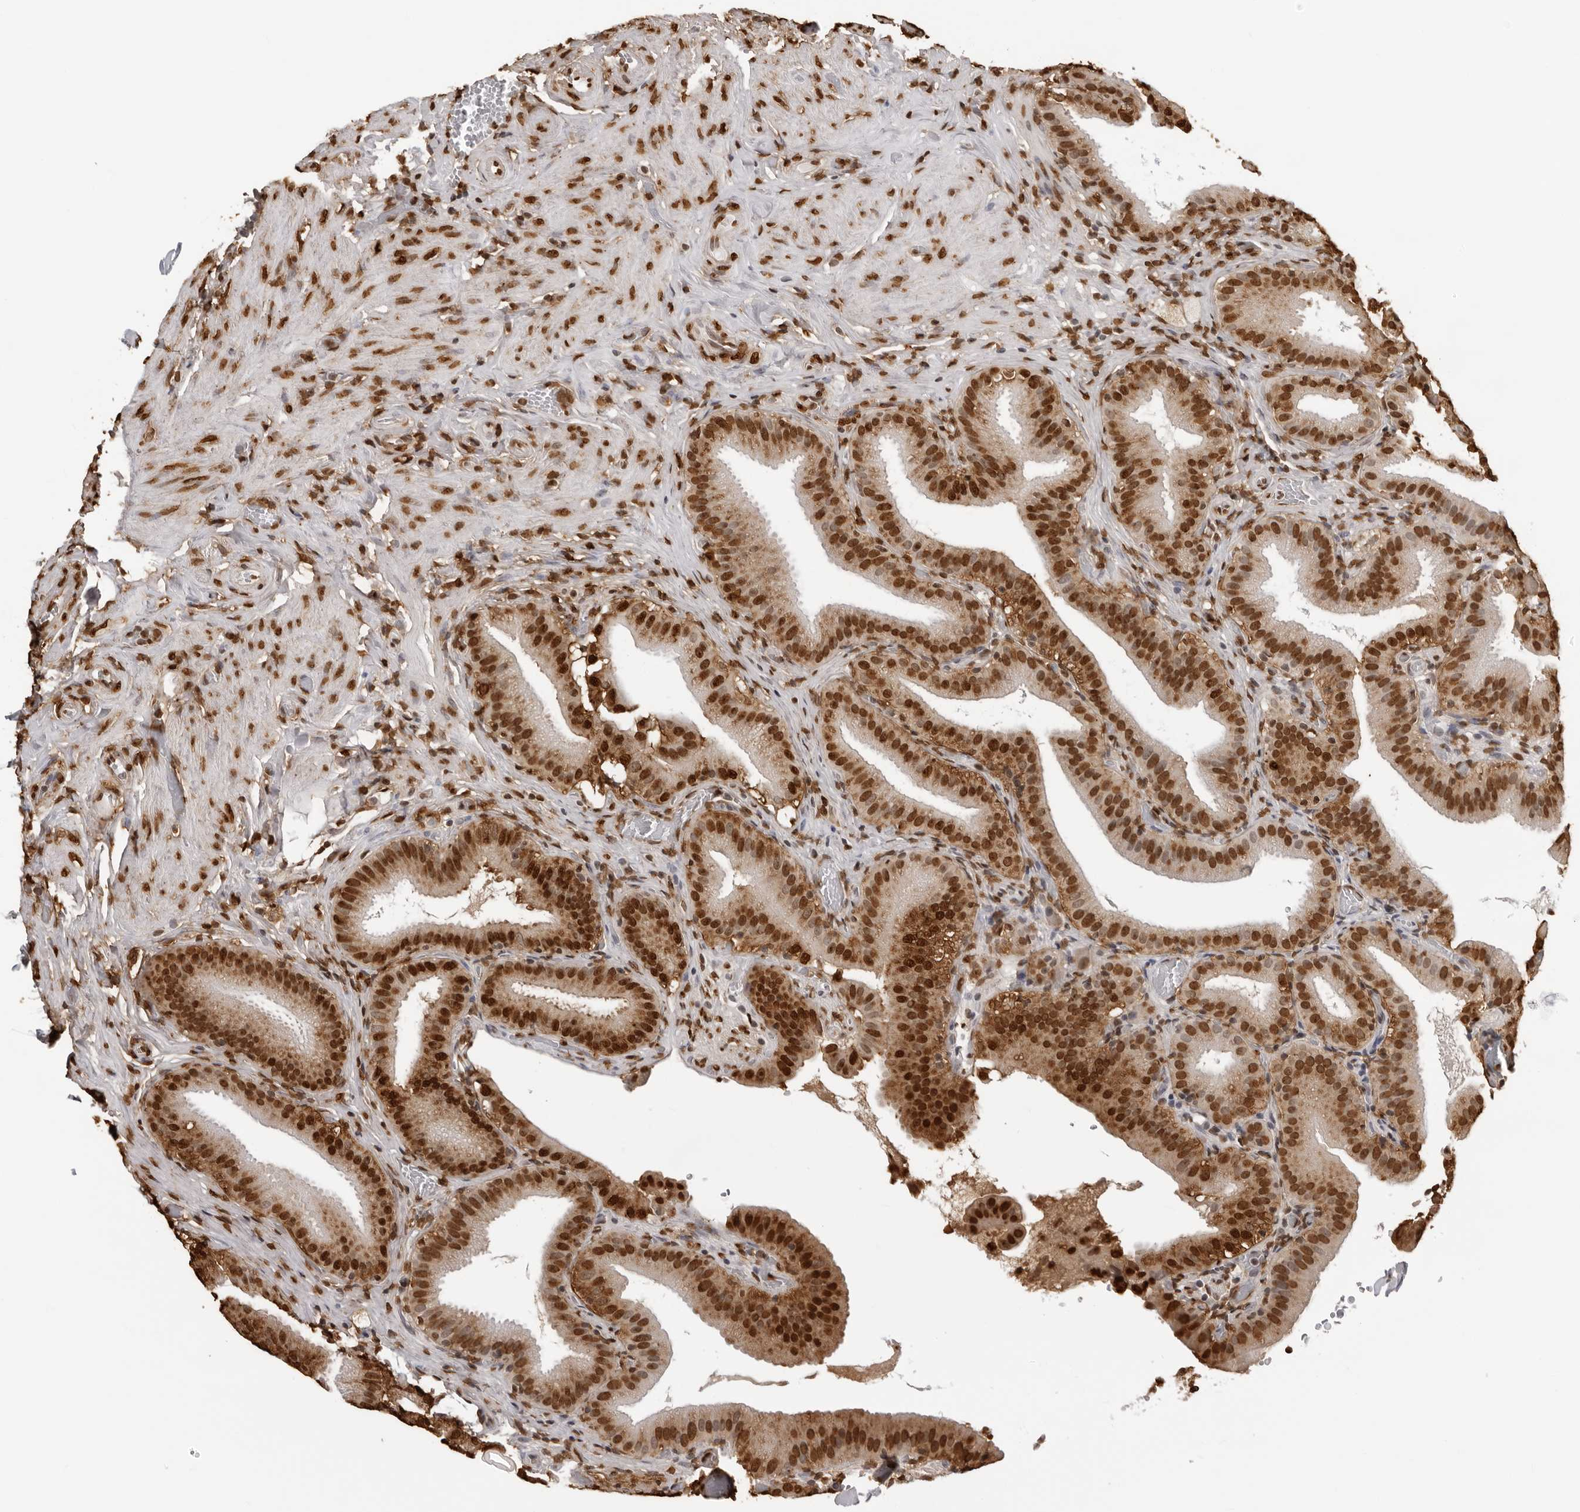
{"staining": {"intensity": "strong", "quantity": ">75%", "location": "cytoplasmic/membranous,nuclear"}, "tissue": "gallbladder", "cell_type": "Glandular cells", "image_type": "normal", "snomed": [{"axis": "morphology", "description": "Normal tissue, NOS"}, {"axis": "topography", "description": "Gallbladder"}], "caption": "Immunohistochemistry photomicrograph of normal gallbladder stained for a protein (brown), which demonstrates high levels of strong cytoplasmic/membranous,nuclear staining in about >75% of glandular cells.", "gene": "ZFP91", "patient": {"sex": "male", "age": 54}}